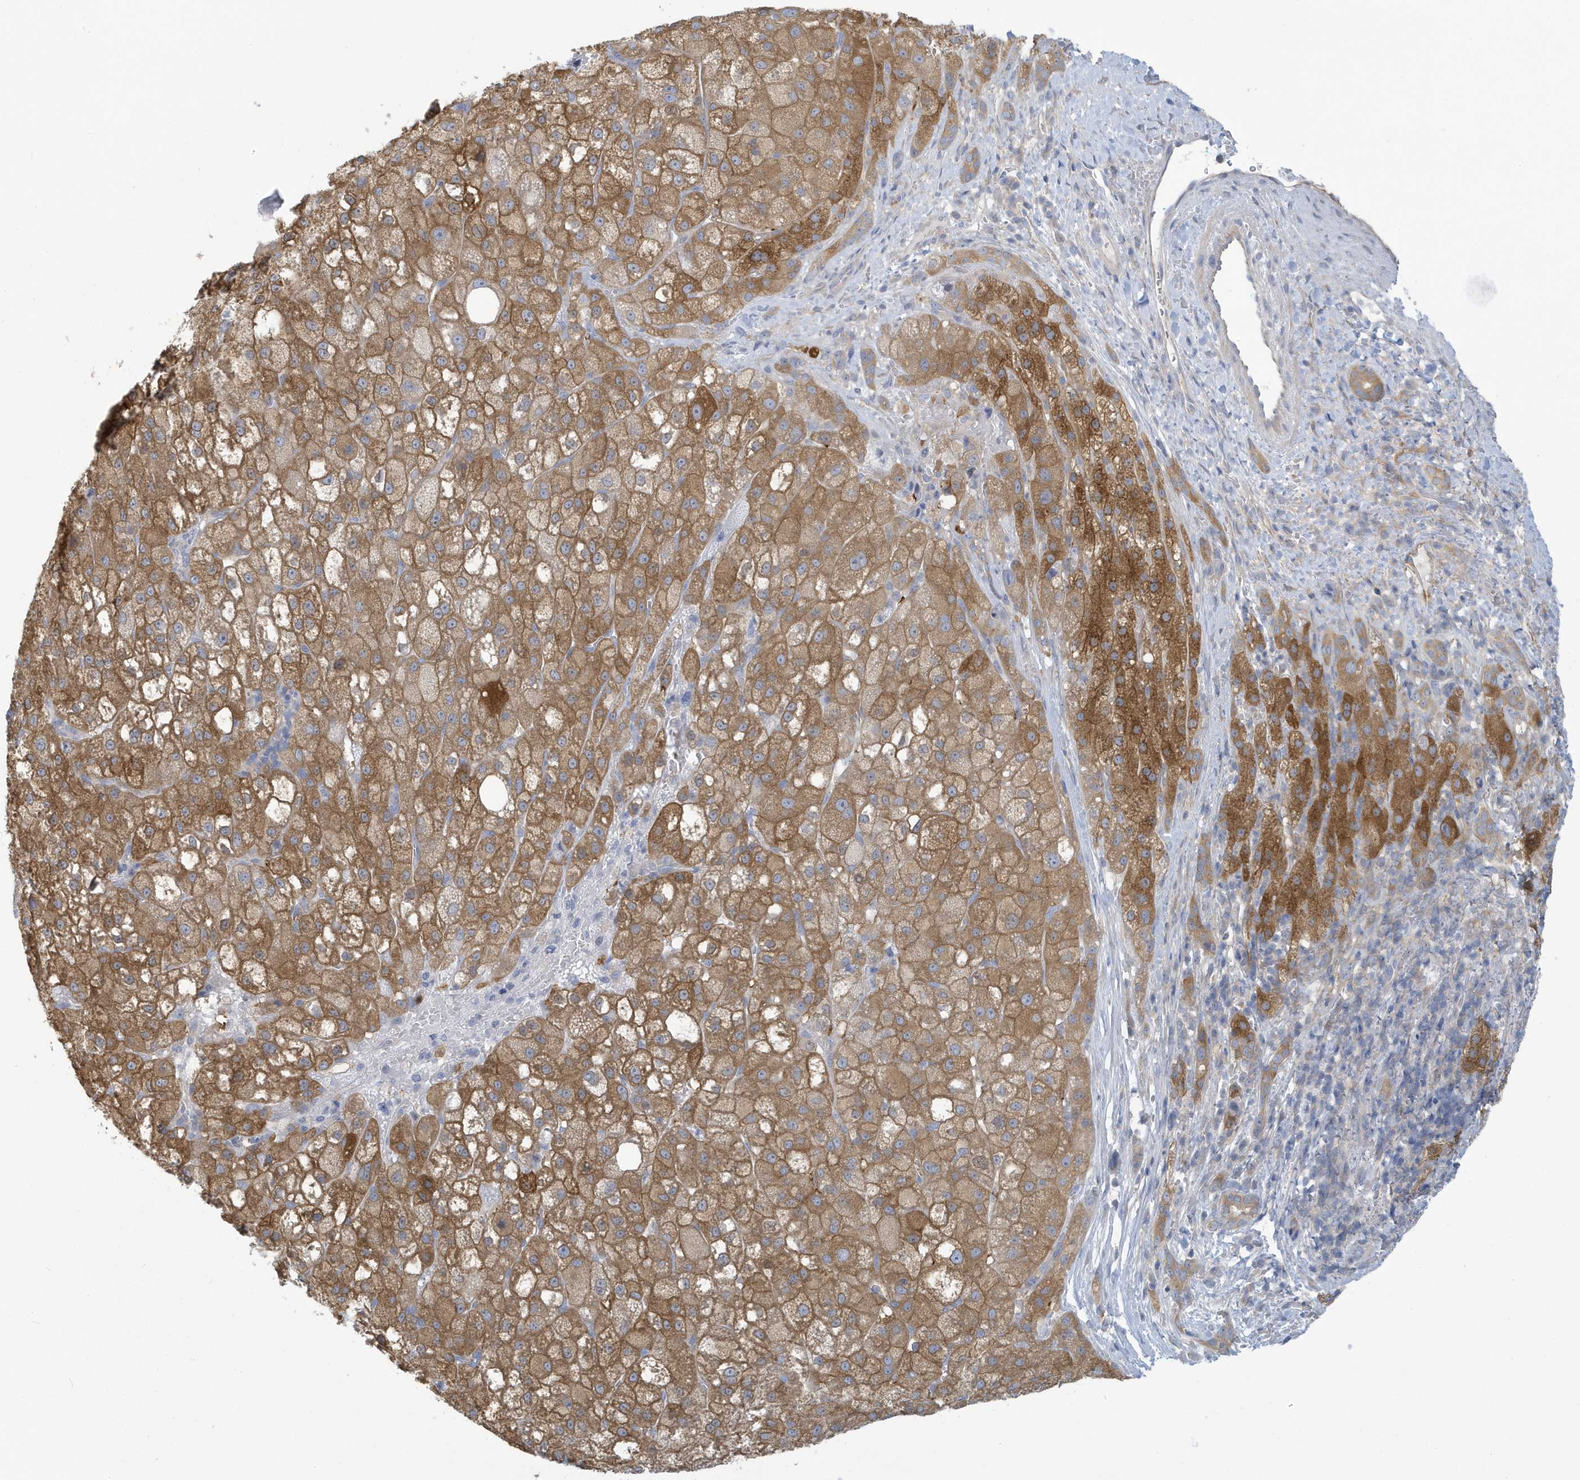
{"staining": {"intensity": "moderate", "quantity": ">75%", "location": "cytoplasmic/membranous"}, "tissue": "liver cancer", "cell_type": "Tumor cells", "image_type": "cancer", "snomed": [{"axis": "morphology", "description": "Carcinoma, Hepatocellular, NOS"}, {"axis": "topography", "description": "Liver"}], "caption": "The image exhibits immunohistochemical staining of hepatocellular carcinoma (liver). There is moderate cytoplasmic/membranous expression is appreciated in approximately >75% of tumor cells.", "gene": "VTA1", "patient": {"sex": "male", "age": 57}}